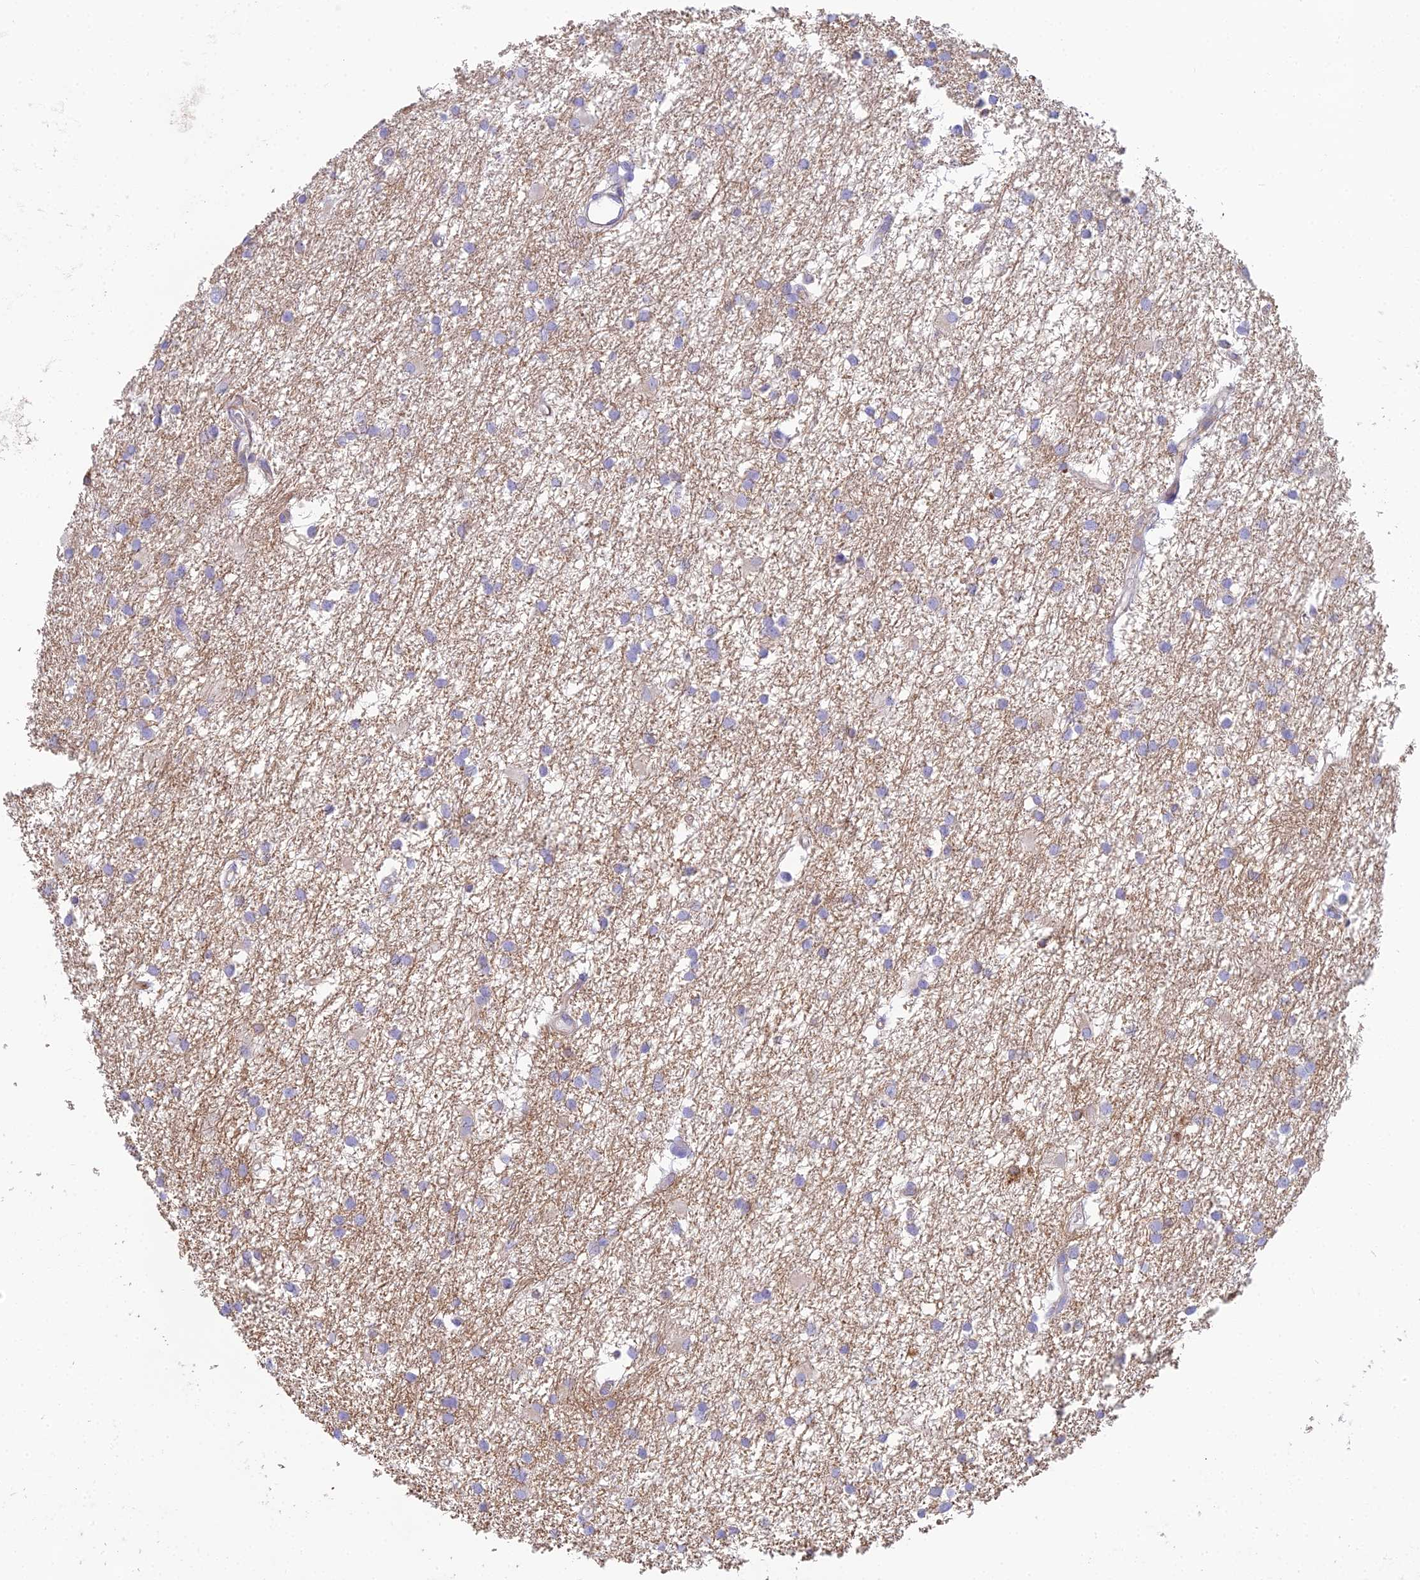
{"staining": {"intensity": "negative", "quantity": "none", "location": "none"}, "tissue": "glioma", "cell_type": "Tumor cells", "image_type": "cancer", "snomed": [{"axis": "morphology", "description": "Glioma, malignant, High grade"}, {"axis": "topography", "description": "Brain"}], "caption": "Protein analysis of malignant glioma (high-grade) exhibits no significant expression in tumor cells.", "gene": "HM13", "patient": {"sex": "male", "age": 77}}